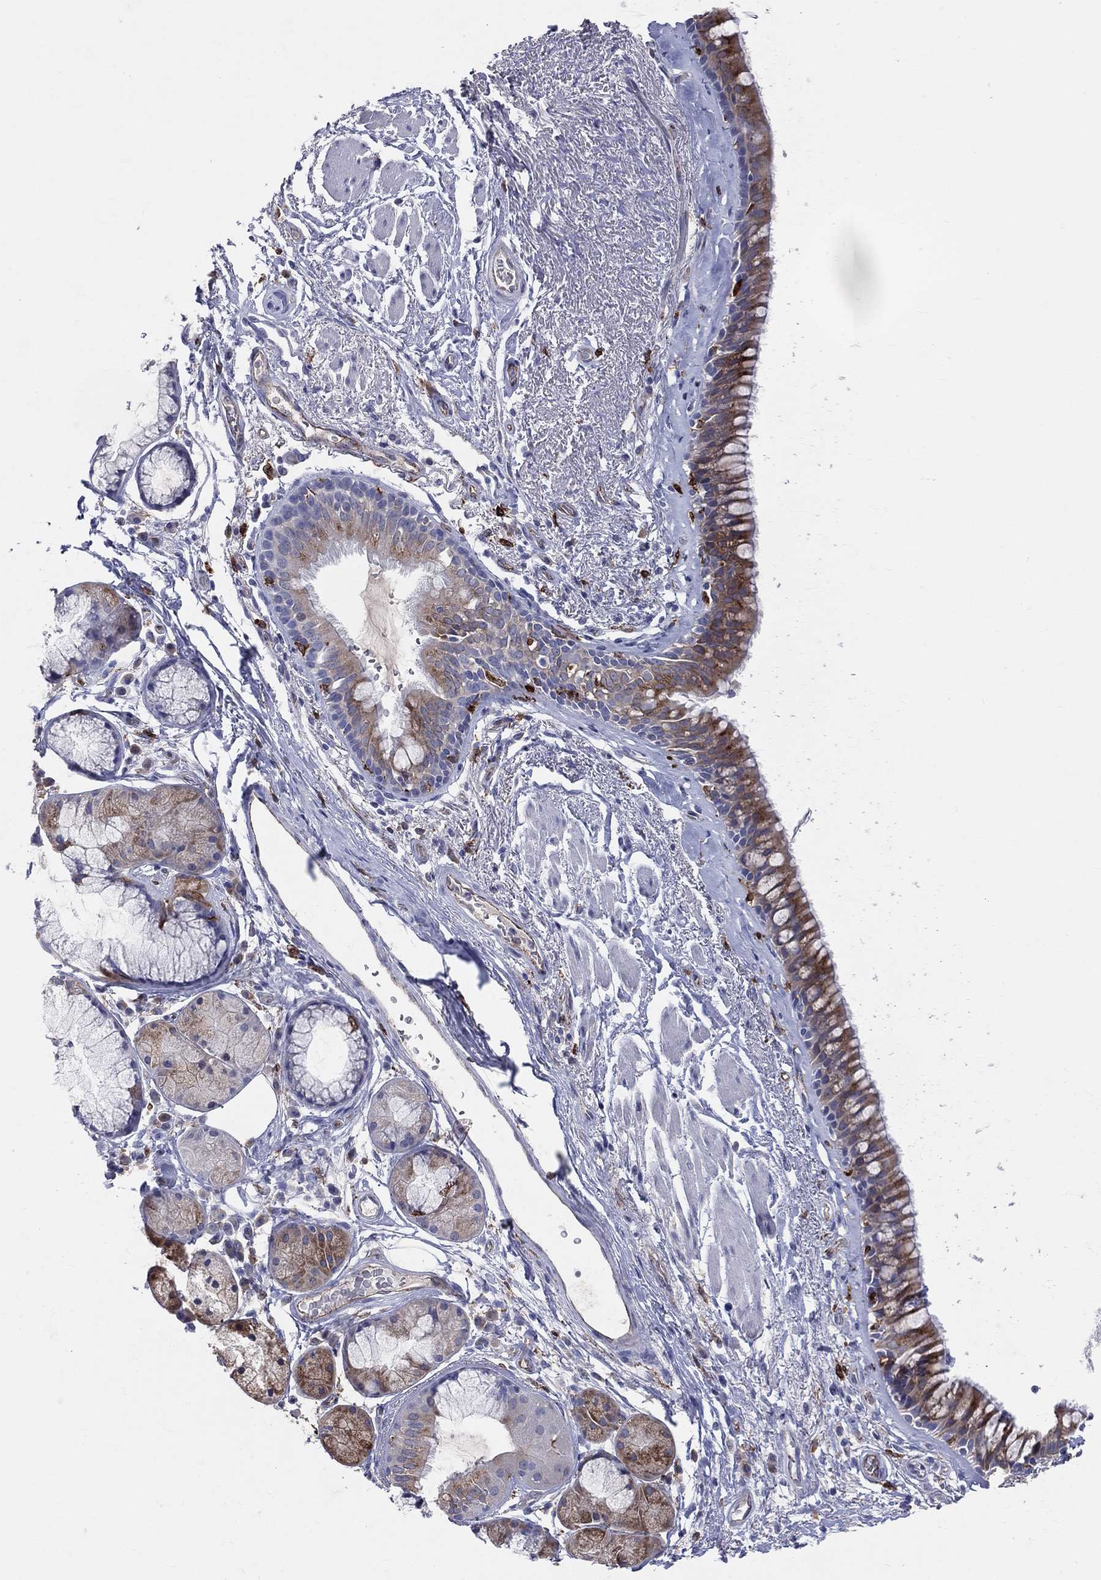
{"staining": {"intensity": "moderate", "quantity": ">75%", "location": "cytoplasmic/membranous"}, "tissue": "bronchus", "cell_type": "Respiratory epithelial cells", "image_type": "normal", "snomed": [{"axis": "morphology", "description": "Normal tissue, NOS"}, {"axis": "topography", "description": "Bronchus"}], "caption": "A high-resolution photomicrograph shows immunohistochemistry staining of benign bronchus, which shows moderate cytoplasmic/membranous expression in approximately >75% of respiratory epithelial cells.", "gene": "CD74", "patient": {"sex": "male", "age": 82}}